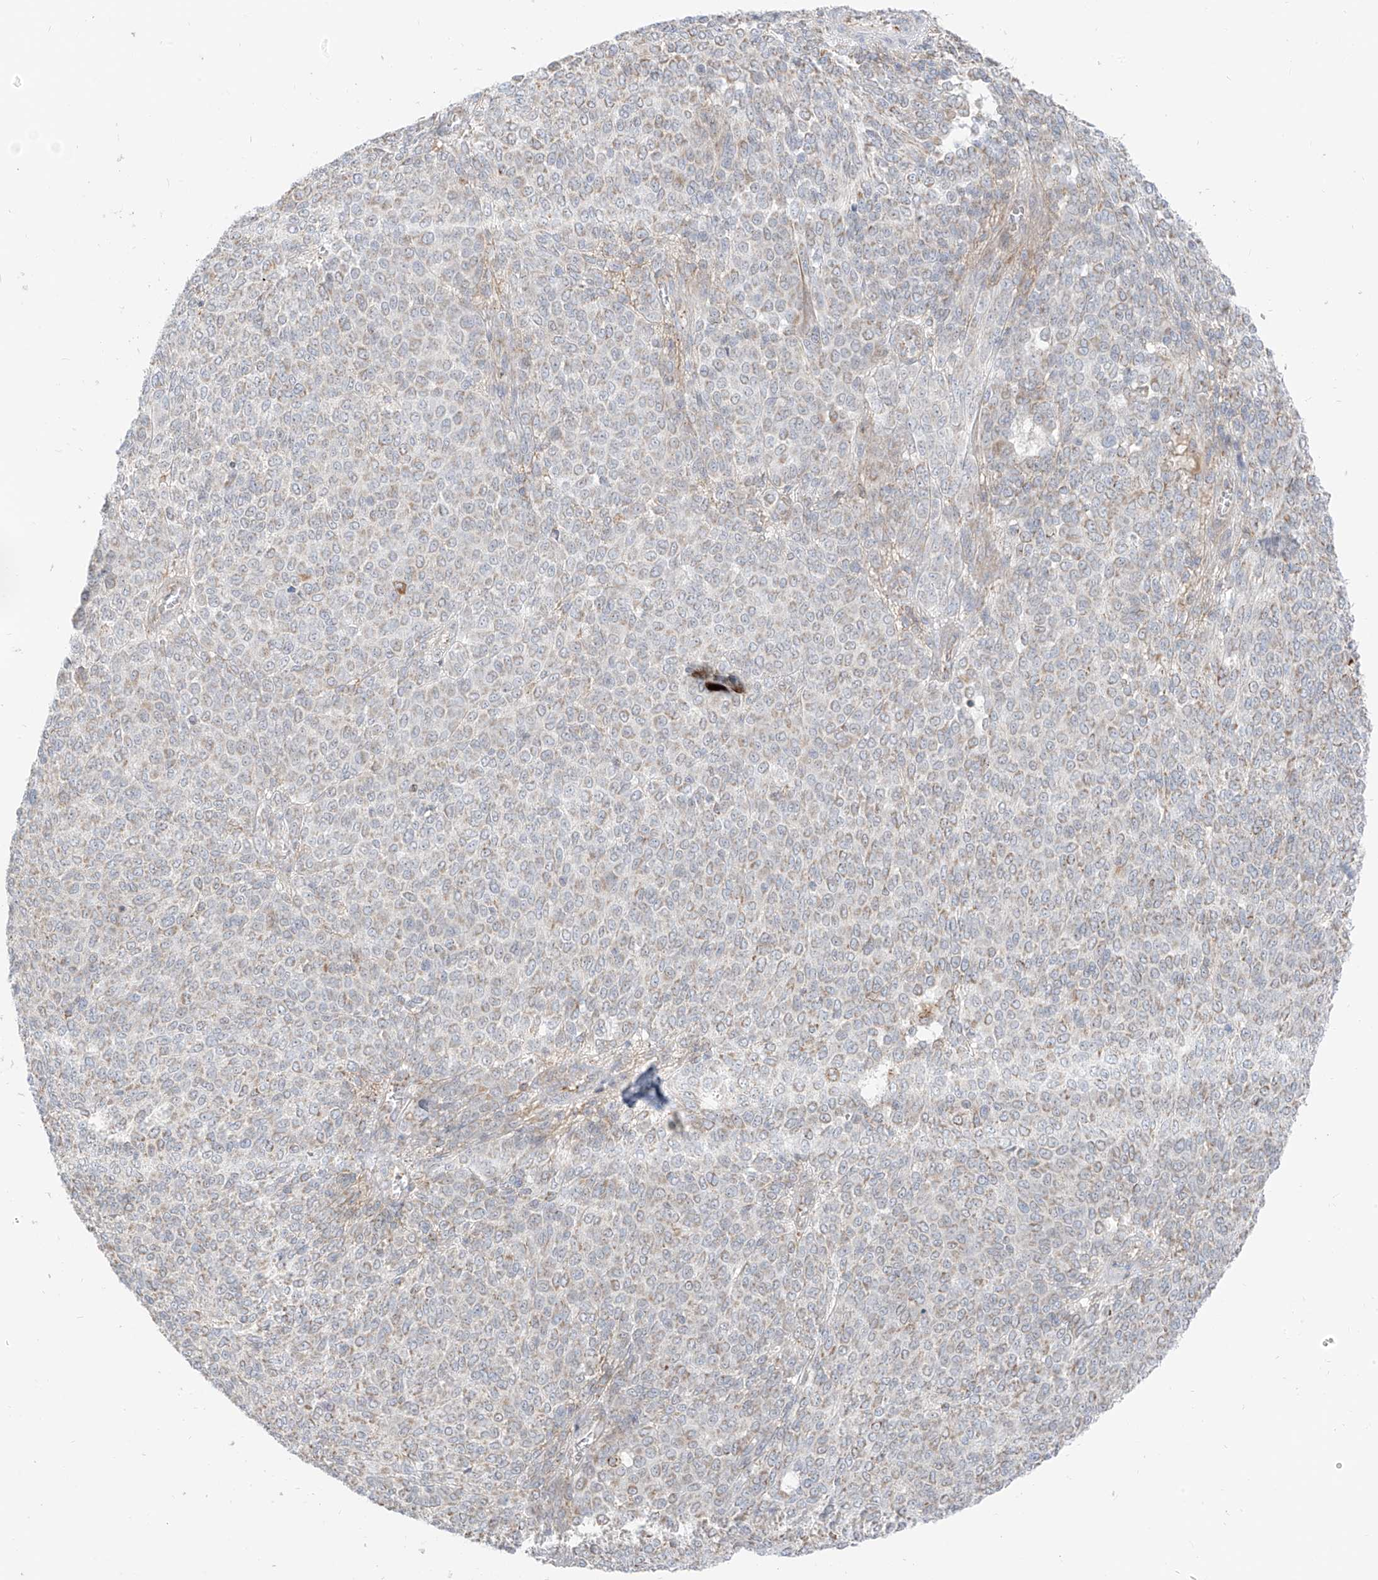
{"staining": {"intensity": "weak", "quantity": "25%-75%", "location": "cytoplasmic/membranous"}, "tissue": "melanoma", "cell_type": "Tumor cells", "image_type": "cancer", "snomed": [{"axis": "morphology", "description": "Malignant melanoma, NOS"}, {"axis": "topography", "description": "Skin"}], "caption": "Melanoma stained with DAB immunohistochemistry (IHC) exhibits low levels of weak cytoplasmic/membranous staining in approximately 25%-75% of tumor cells.", "gene": "ETHE1", "patient": {"sex": "male", "age": 49}}